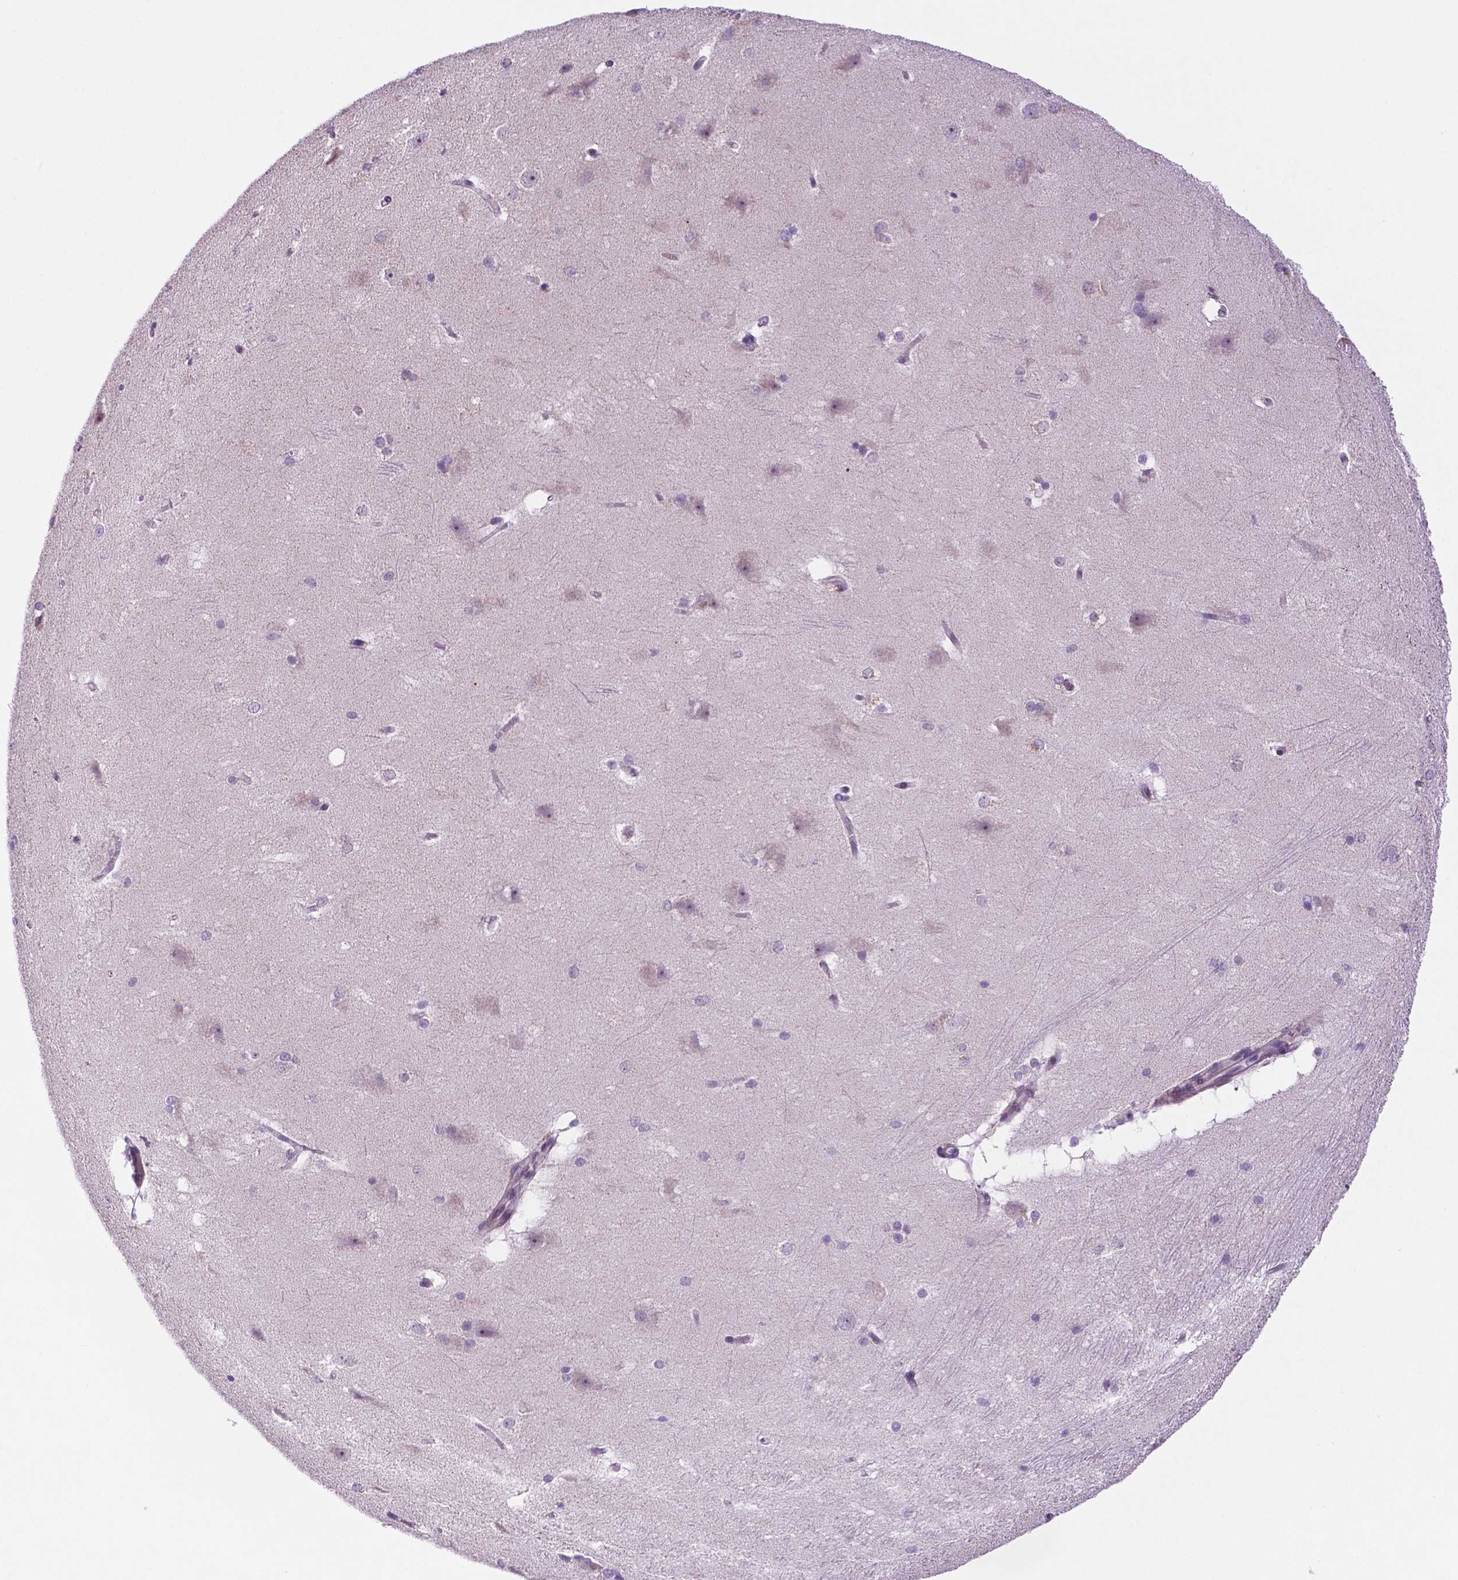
{"staining": {"intensity": "negative", "quantity": "none", "location": "none"}, "tissue": "hippocampus", "cell_type": "Glial cells", "image_type": "normal", "snomed": [{"axis": "morphology", "description": "Normal tissue, NOS"}, {"axis": "topography", "description": "Cerebral cortex"}, {"axis": "topography", "description": "Hippocampus"}], "caption": "The immunohistochemistry (IHC) micrograph has no significant staining in glial cells of hippocampus. (Brightfield microscopy of DAB immunohistochemistry (IHC) at high magnification).", "gene": "C18orf21", "patient": {"sex": "female", "age": 19}}